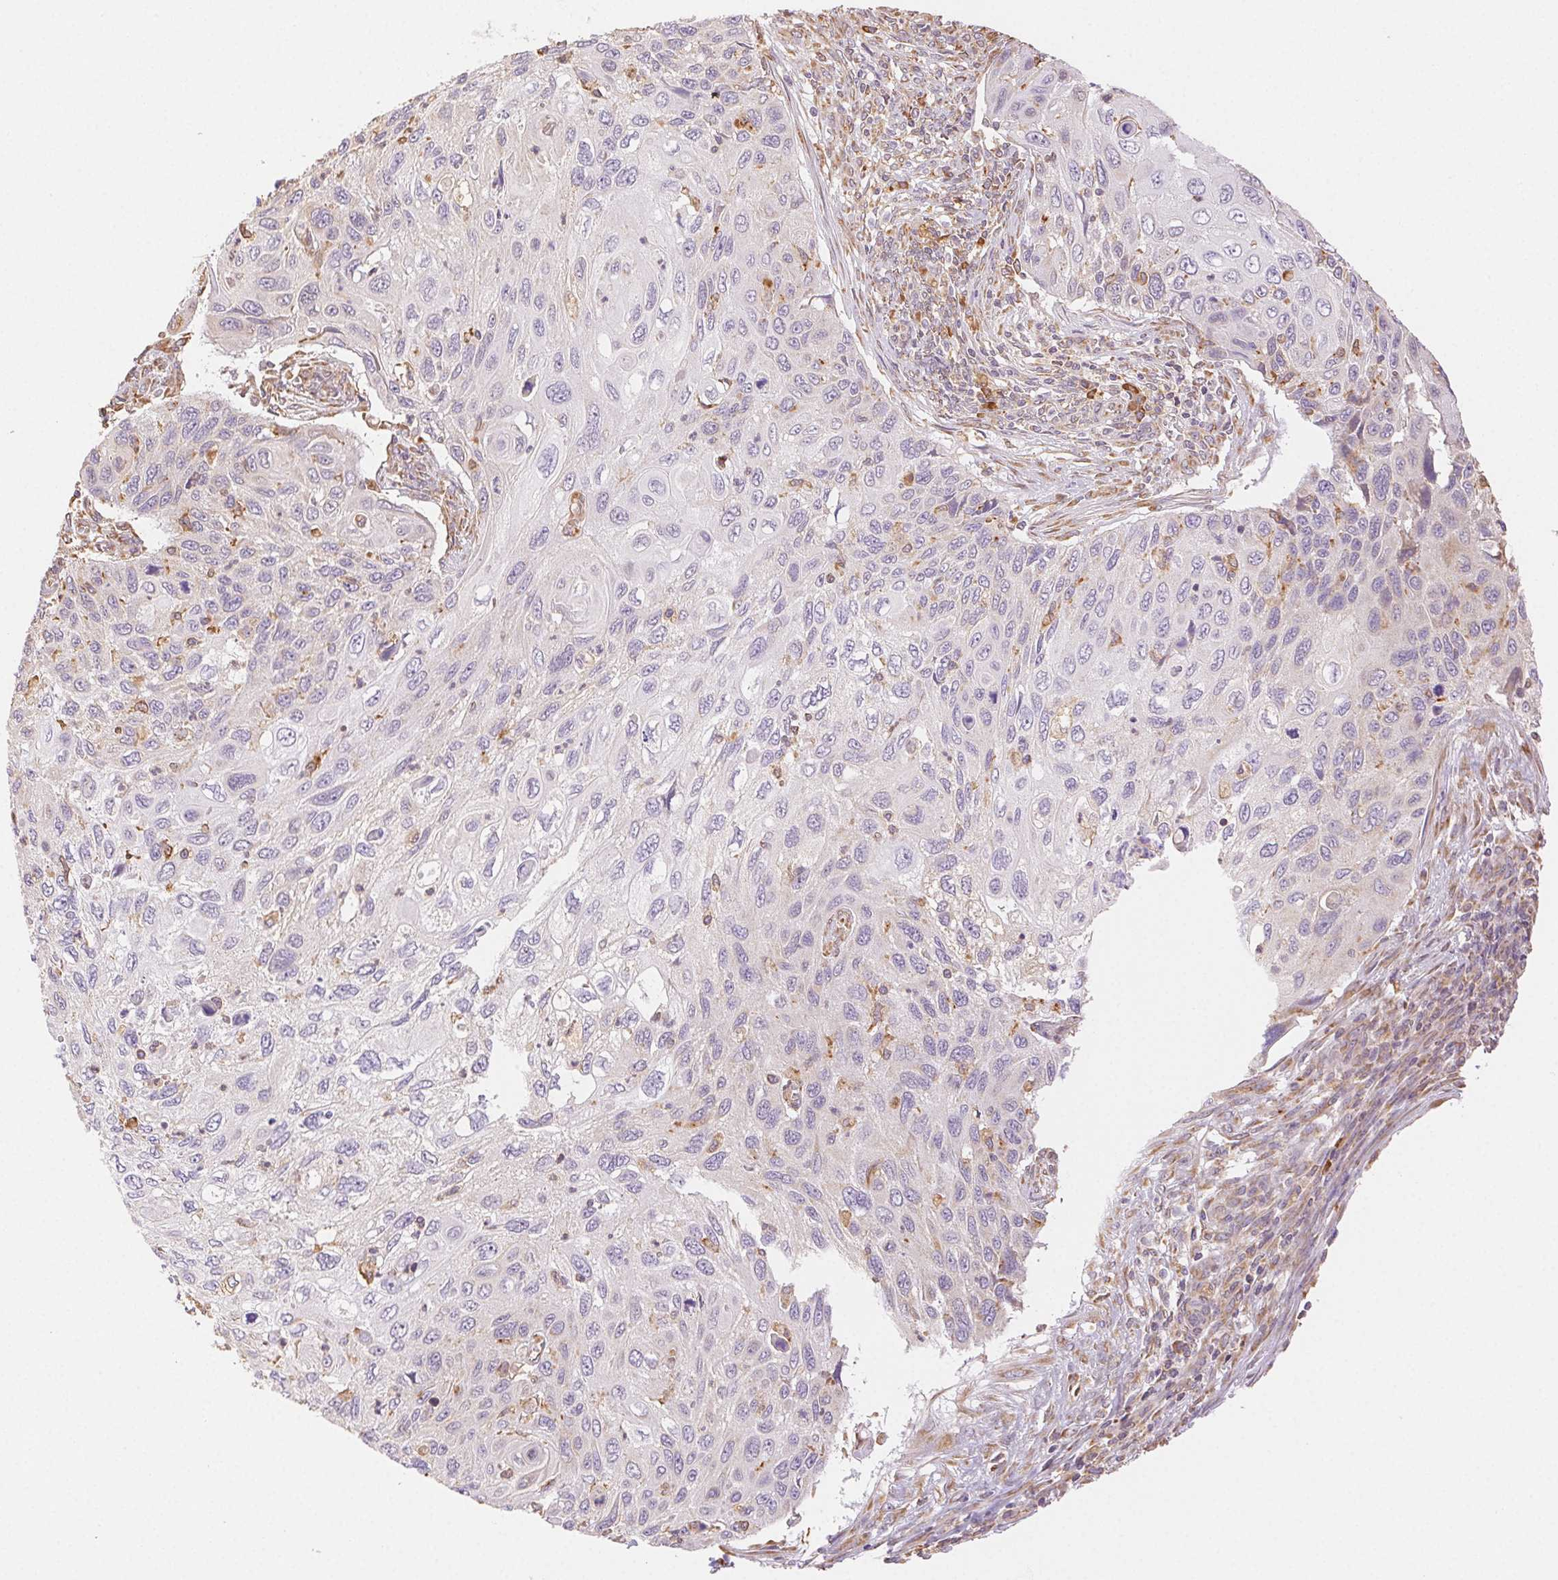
{"staining": {"intensity": "negative", "quantity": "none", "location": "none"}, "tissue": "cervical cancer", "cell_type": "Tumor cells", "image_type": "cancer", "snomed": [{"axis": "morphology", "description": "Squamous cell carcinoma, NOS"}, {"axis": "topography", "description": "Cervix"}], "caption": "DAB (3,3'-diaminobenzidine) immunohistochemical staining of human squamous cell carcinoma (cervical) demonstrates no significant positivity in tumor cells. (Brightfield microscopy of DAB (3,3'-diaminobenzidine) IHC at high magnification).", "gene": "ENTREP1", "patient": {"sex": "female", "age": 70}}